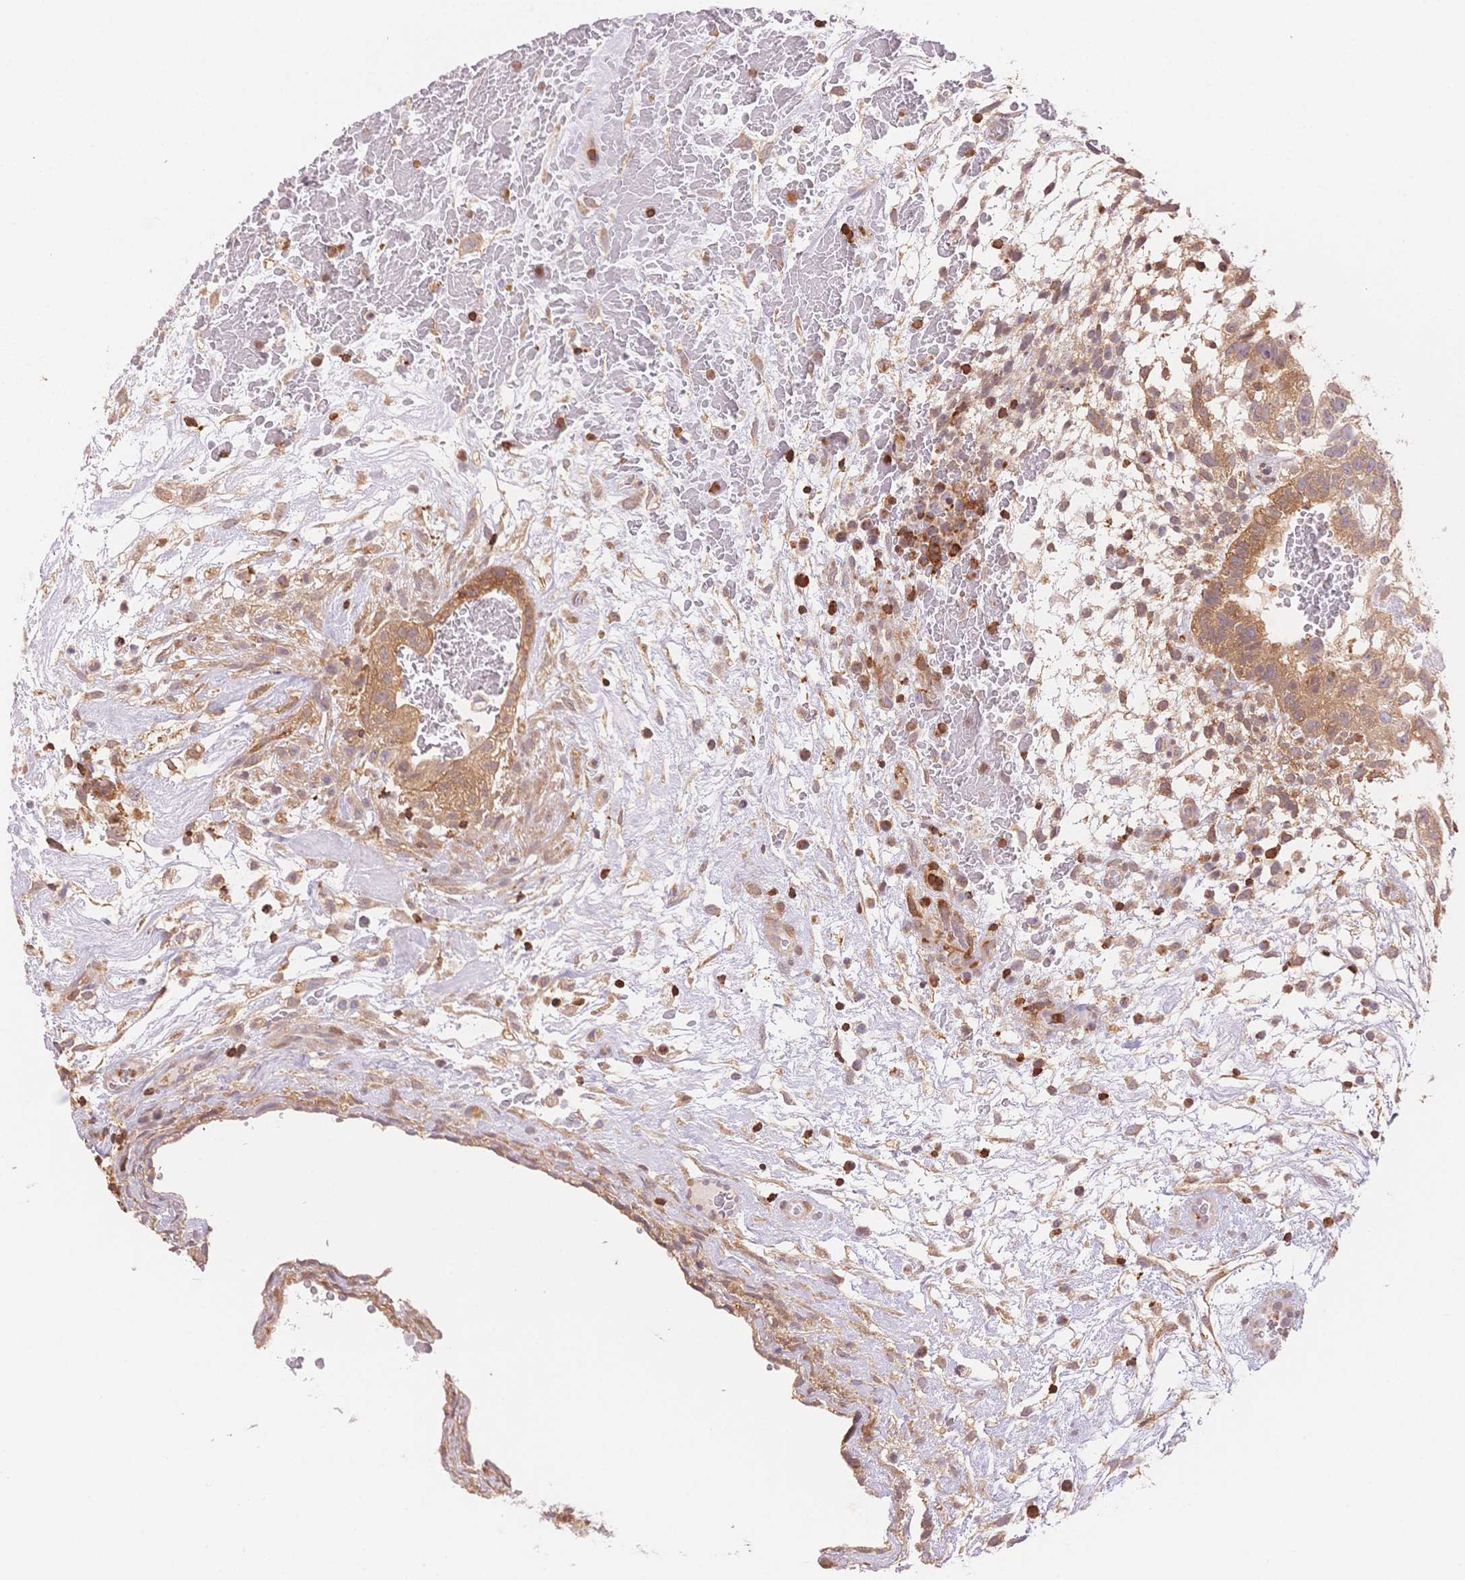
{"staining": {"intensity": "moderate", "quantity": ">75%", "location": "cytoplasmic/membranous"}, "tissue": "testis cancer", "cell_type": "Tumor cells", "image_type": "cancer", "snomed": [{"axis": "morphology", "description": "Normal tissue, NOS"}, {"axis": "morphology", "description": "Carcinoma, Embryonal, NOS"}, {"axis": "topography", "description": "Testis"}], "caption": "A brown stain shows moderate cytoplasmic/membranous positivity of a protein in testis embryonal carcinoma tumor cells. Ihc stains the protein in brown and the nuclei are stained blue.", "gene": "STK39", "patient": {"sex": "male", "age": 32}}